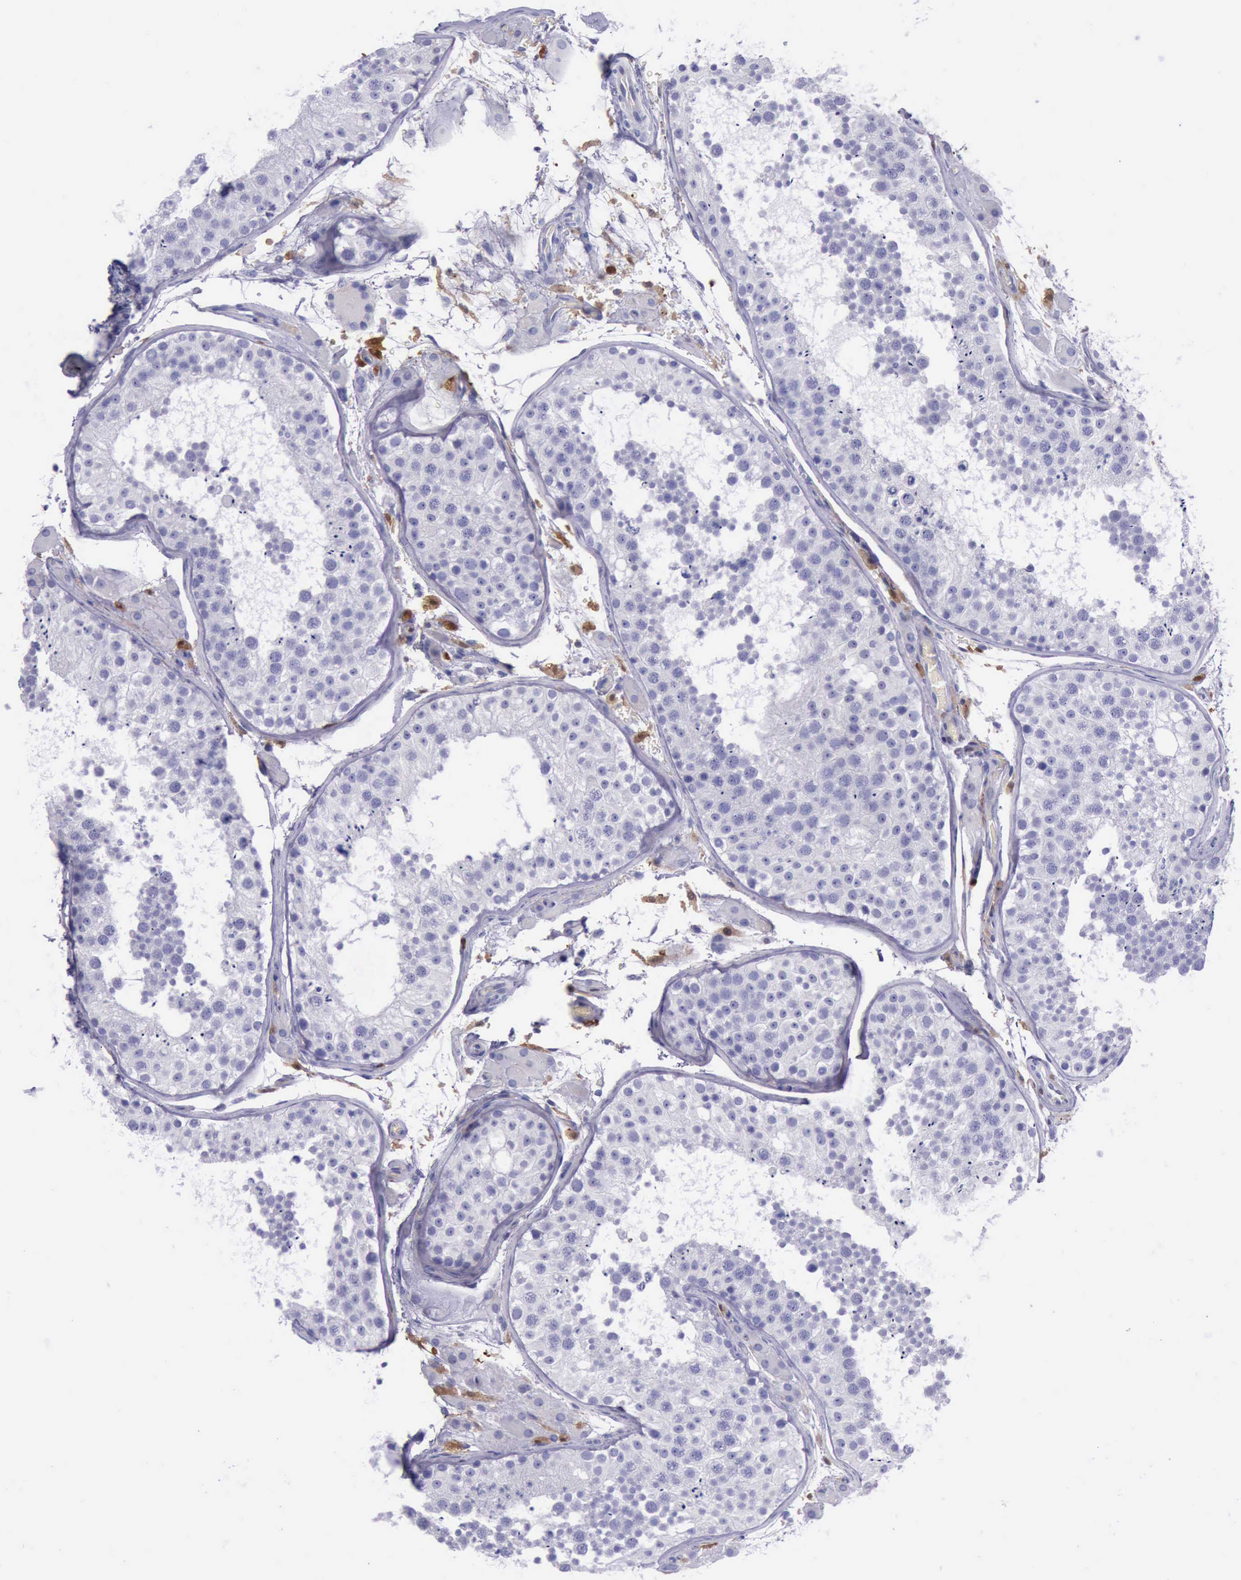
{"staining": {"intensity": "negative", "quantity": "none", "location": "none"}, "tissue": "testis", "cell_type": "Cells in seminiferous ducts", "image_type": "normal", "snomed": [{"axis": "morphology", "description": "Normal tissue, NOS"}, {"axis": "topography", "description": "Testis"}], "caption": "Immunohistochemistry (IHC) of normal human testis displays no staining in cells in seminiferous ducts.", "gene": "TYMP", "patient": {"sex": "male", "age": 26}}